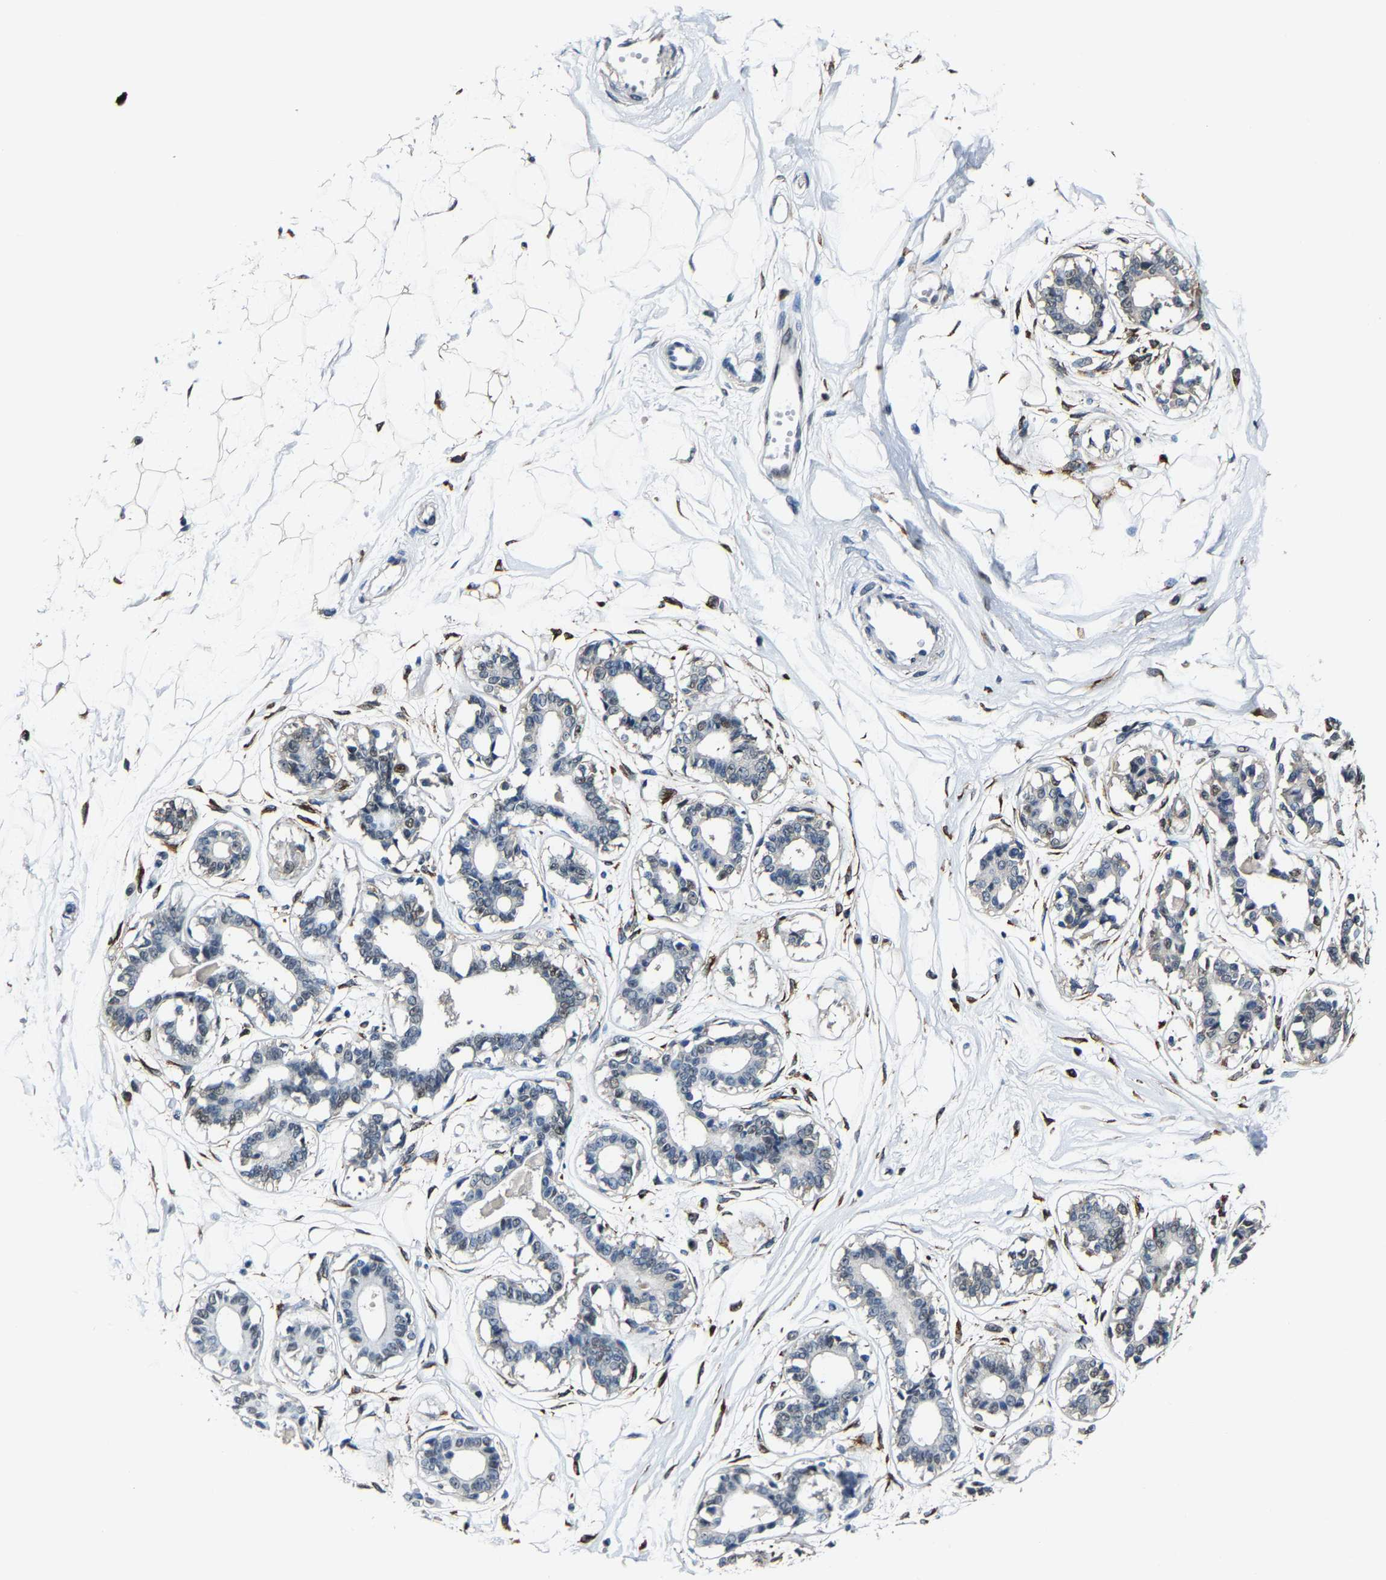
{"staining": {"intensity": "negative", "quantity": "none", "location": "none"}, "tissue": "breast", "cell_type": "Adipocytes", "image_type": "normal", "snomed": [{"axis": "morphology", "description": "Normal tissue, NOS"}, {"axis": "topography", "description": "Breast"}], "caption": "This image is of benign breast stained with immunohistochemistry to label a protein in brown with the nuclei are counter-stained blue. There is no staining in adipocytes. The staining is performed using DAB brown chromogen with nuclei counter-stained in using hematoxylin.", "gene": "METTL1", "patient": {"sex": "female", "age": 45}}